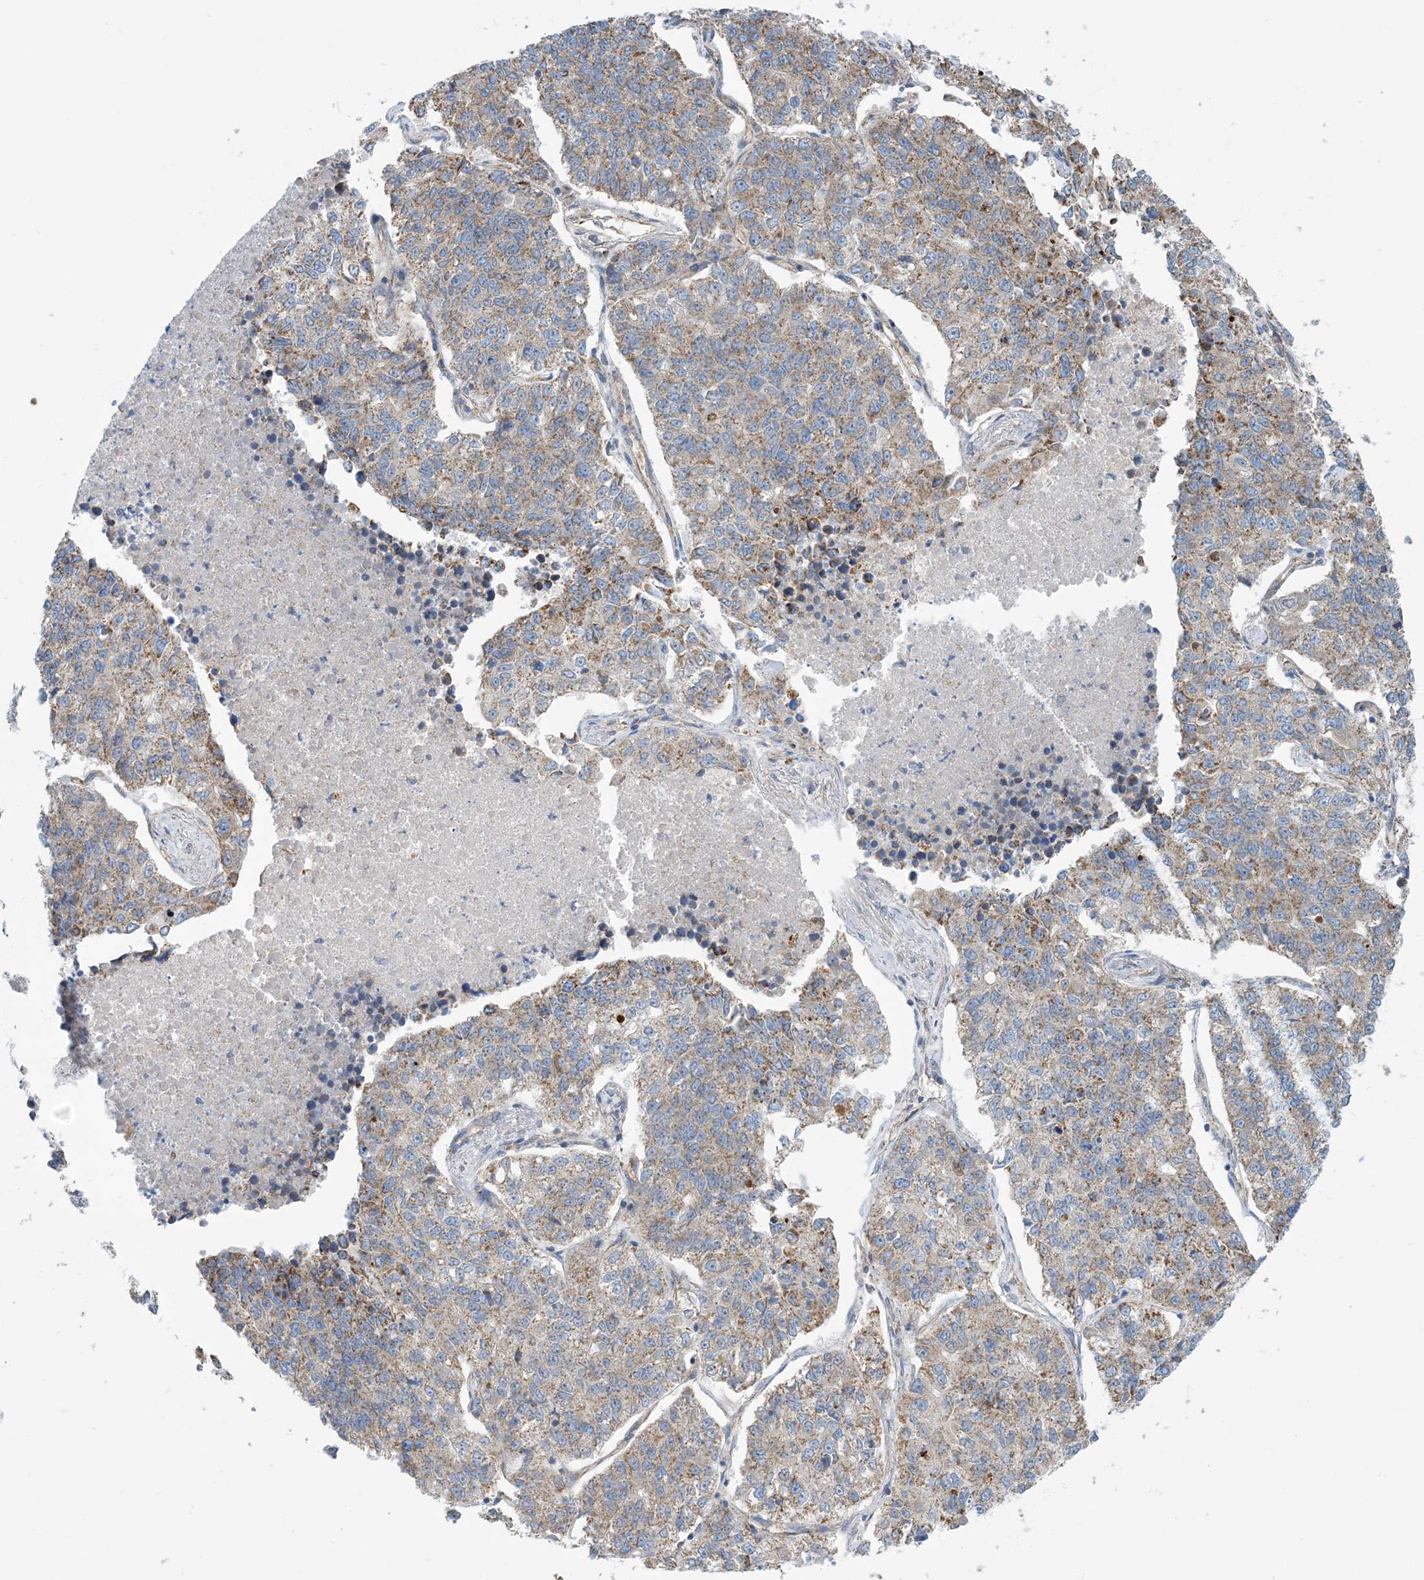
{"staining": {"intensity": "moderate", "quantity": ">75%", "location": "cytoplasmic/membranous"}, "tissue": "lung cancer", "cell_type": "Tumor cells", "image_type": "cancer", "snomed": [{"axis": "morphology", "description": "Adenocarcinoma, NOS"}, {"axis": "topography", "description": "Lung"}], "caption": "Lung adenocarcinoma tissue reveals moderate cytoplasmic/membranous expression in about >75% of tumor cells, visualized by immunohistochemistry. The staining is performed using DAB brown chromogen to label protein expression. The nuclei are counter-stained blue using hematoxylin.", "gene": "PHOSPHO2", "patient": {"sex": "male", "age": 49}}